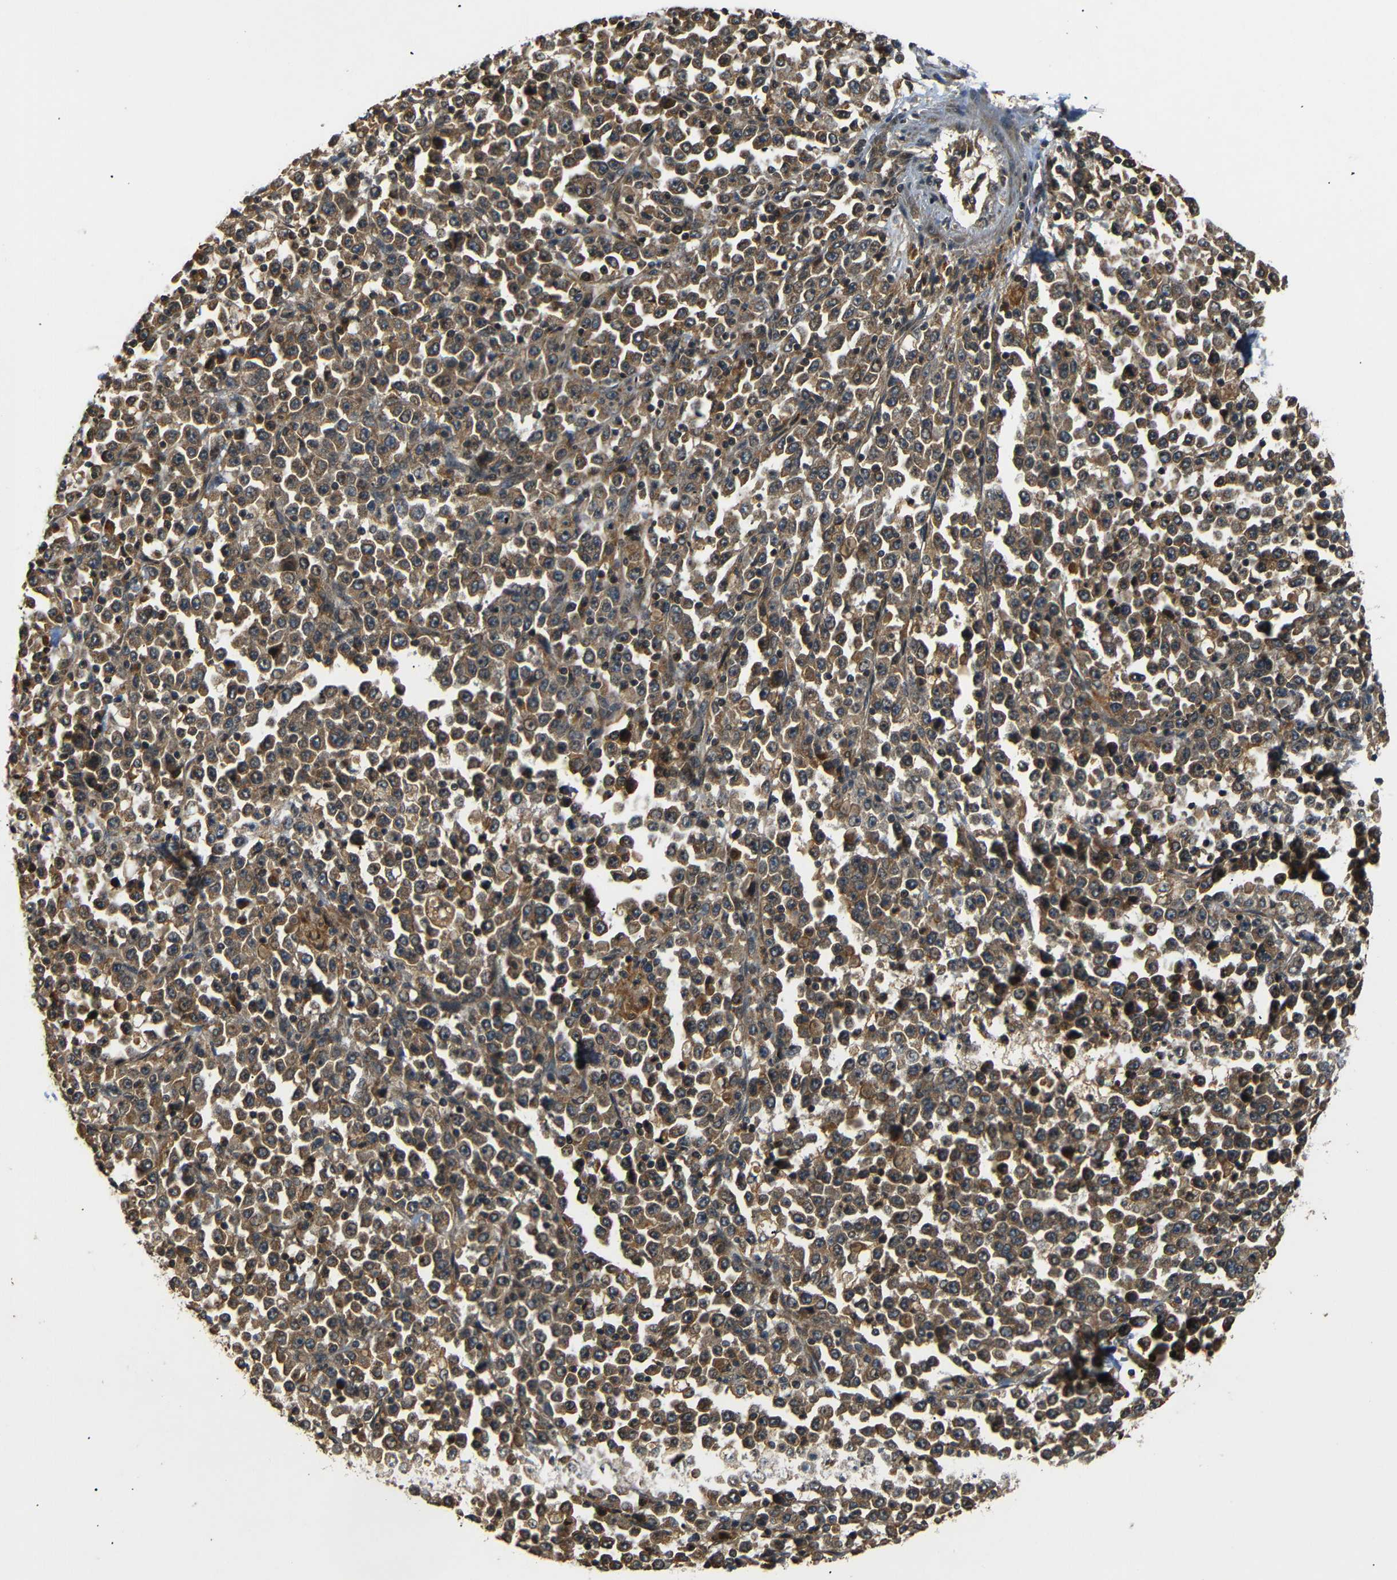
{"staining": {"intensity": "moderate", "quantity": ">75%", "location": "cytoplasmic/membranous"}, "tissue": "stomach cancer", "cell_type": "Tumor cells", "image_type": "cancer", "snomed": [{"axis": "morphology", "description": "Normal tissue, NOS"}, {"axis": "morphology", "description": "Adenocarcinoma, NOS"}, {"axis": "topography", "description": "Stomach, upper"}, {"axis": "topography", "description": "Stomach"}], "caption": "Immunohistochemical staining of stomach adenocarcinoma exhibits medium levels of moderate cytoplasmic/membranous expression in about >75% of tumor cells. (Stains: DAB in brown, nuclei in blue, Microscopy: brightfield microscopy at high magnification).", "gene": "TANK", "patient": {"sex": "male", "age": 59}}